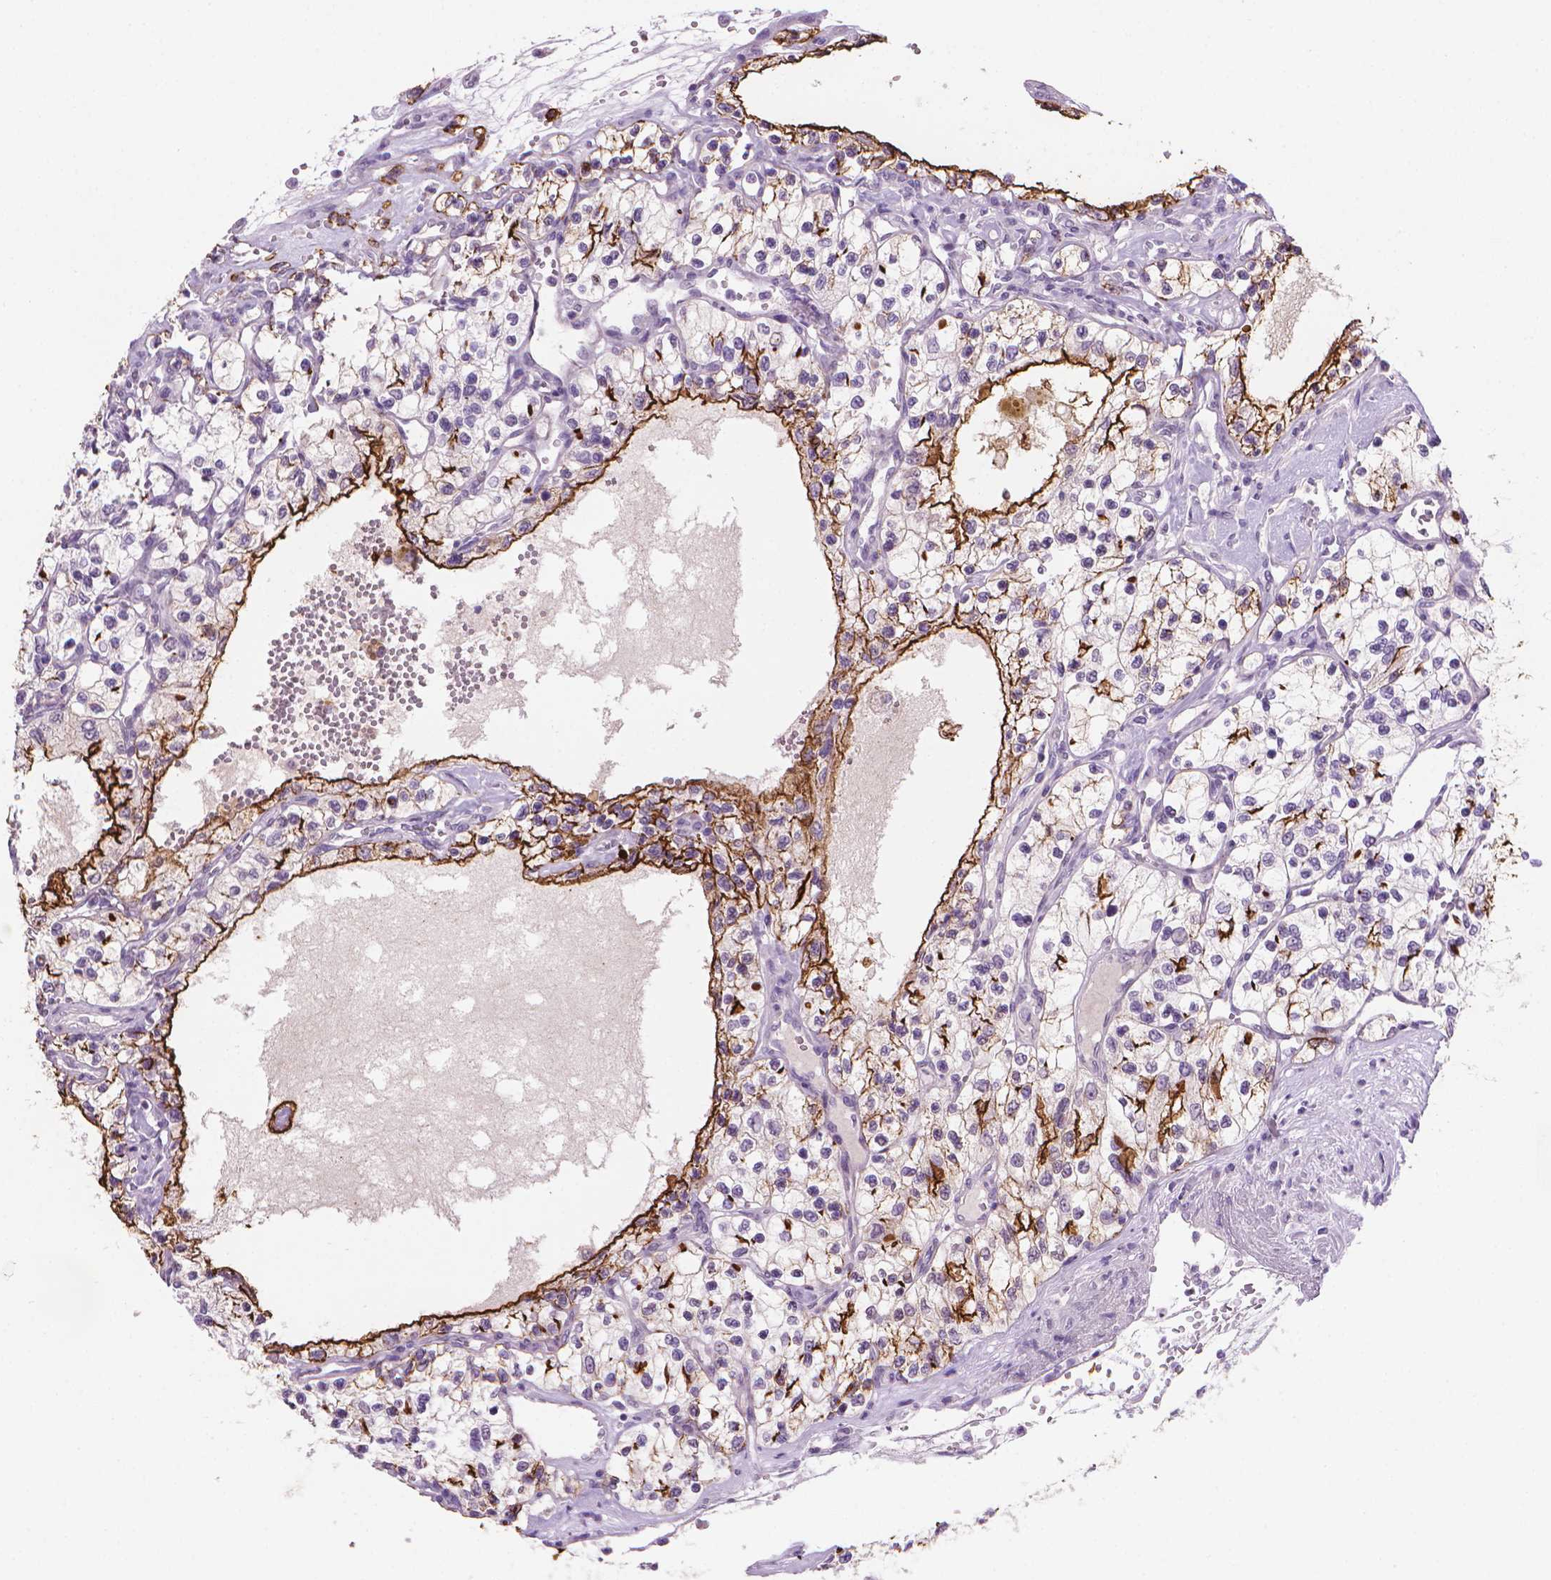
{"staining": {"intensity": "strong", "quantity": "25%-75%", "location": "cytoplasmic/membranous"}, "tissue": "renal cancer", "cell_type": "Tumor cells", "image_type": "cancer", "snomed": [{"axis": "morphology", "description": "Adenocarcinoma, NOS"}, {"axis": "topography", "description": "Kidney"}], "caption": "A high amount of strong cytoplasmic/membranous positivity is present in about 25%-75% of tumor cells in renal adenocarcinoma tissue. Nuclei are stained in blue.", "gene": "MUC1", "patient": {"sex": "female", "age": 69}}